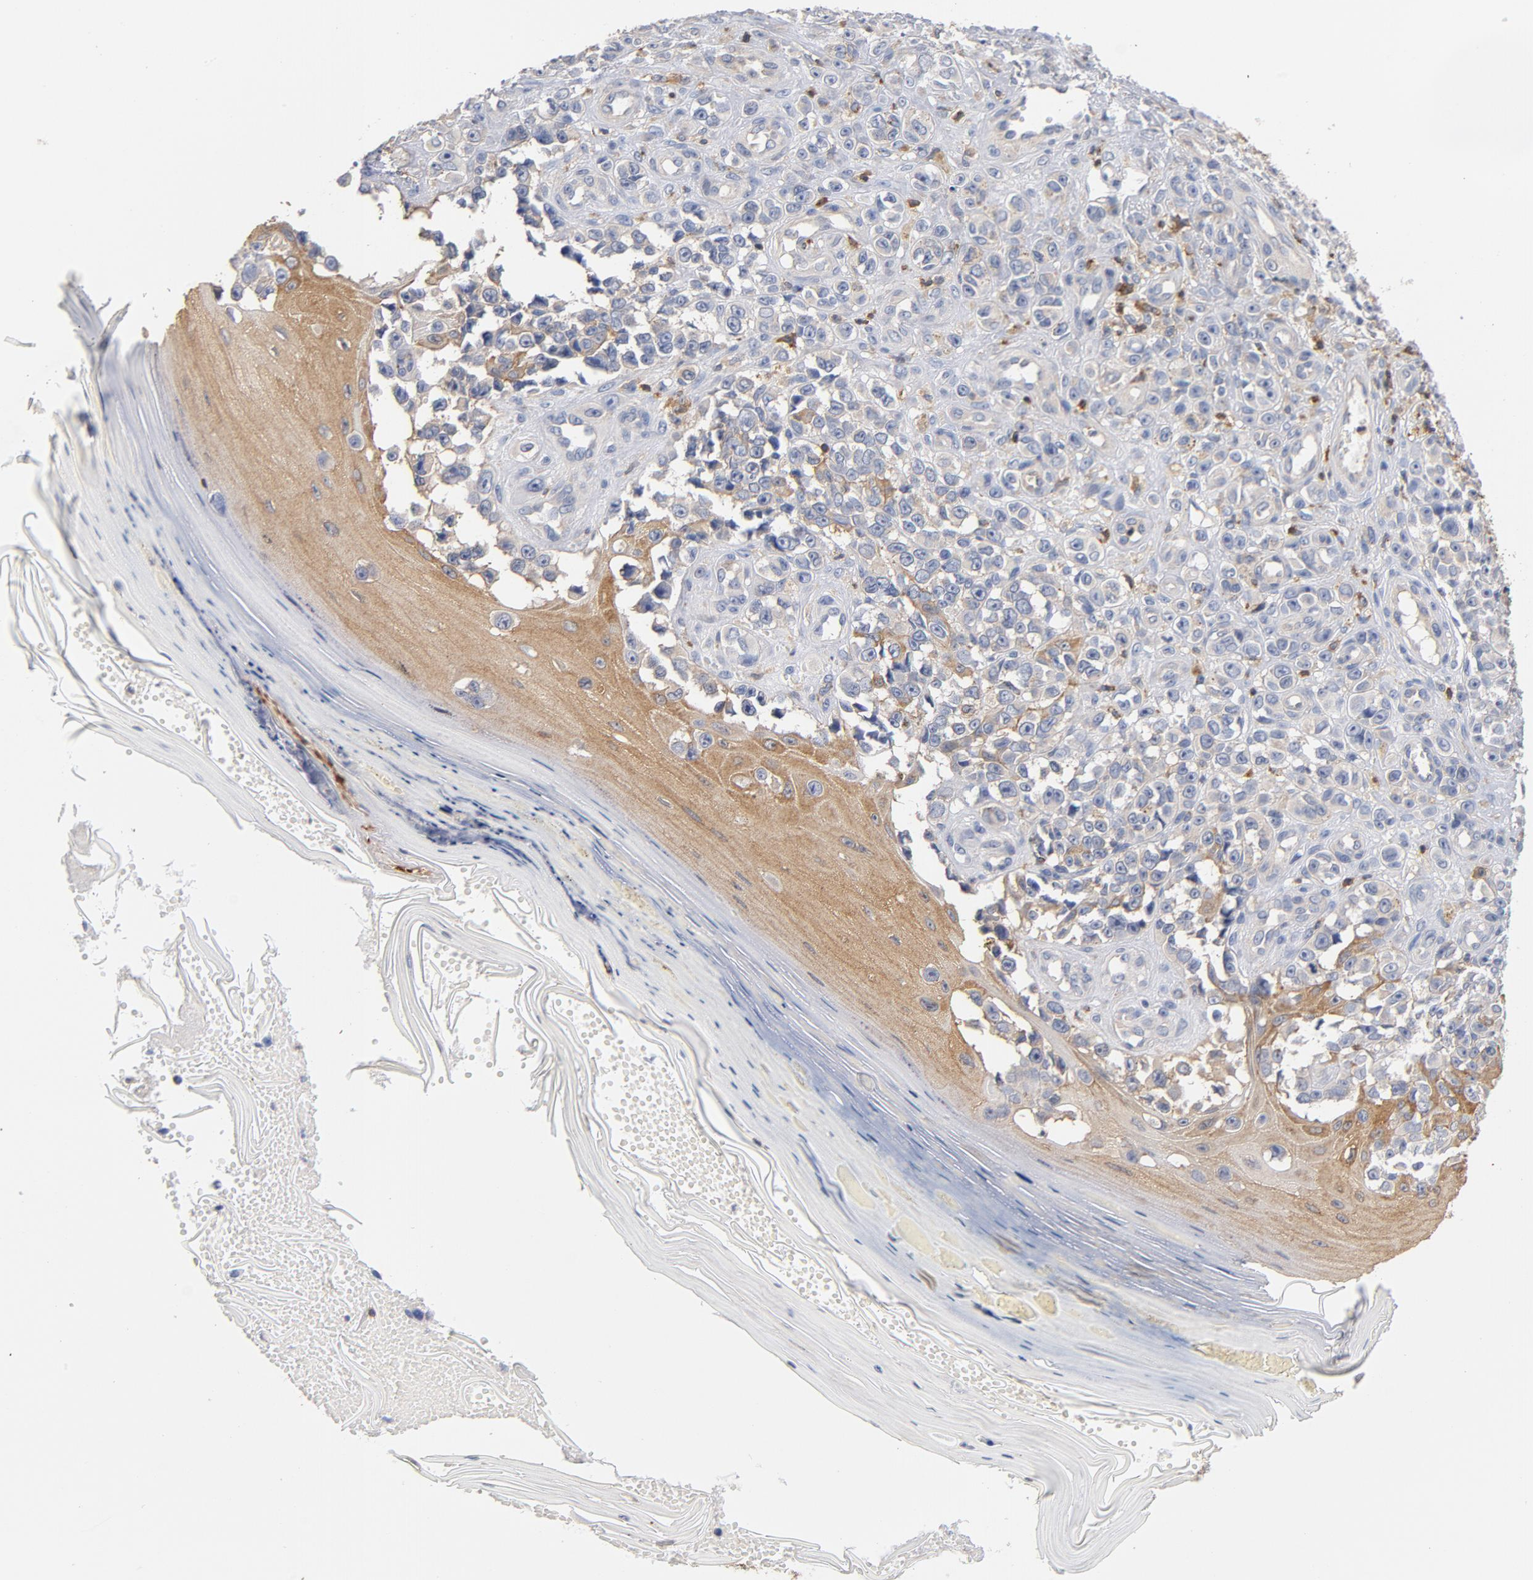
{"staining": {"intensity": "negative", "quantity": "none", "location": "none"}, "tissue": "melanoma", "cell_type": "Tumor cells", "image_type": "cancer", "snomed": [{"axis": "morphology", "description": "Malignant melanoma, NOS"}, {"axis": "topography", "description": "Skin"}], "caption": "Tumor cells are negative for brown protein staining in malignant melanoma.", "gene": "EZR", "patient": {"sex": "female", "age": 82}}